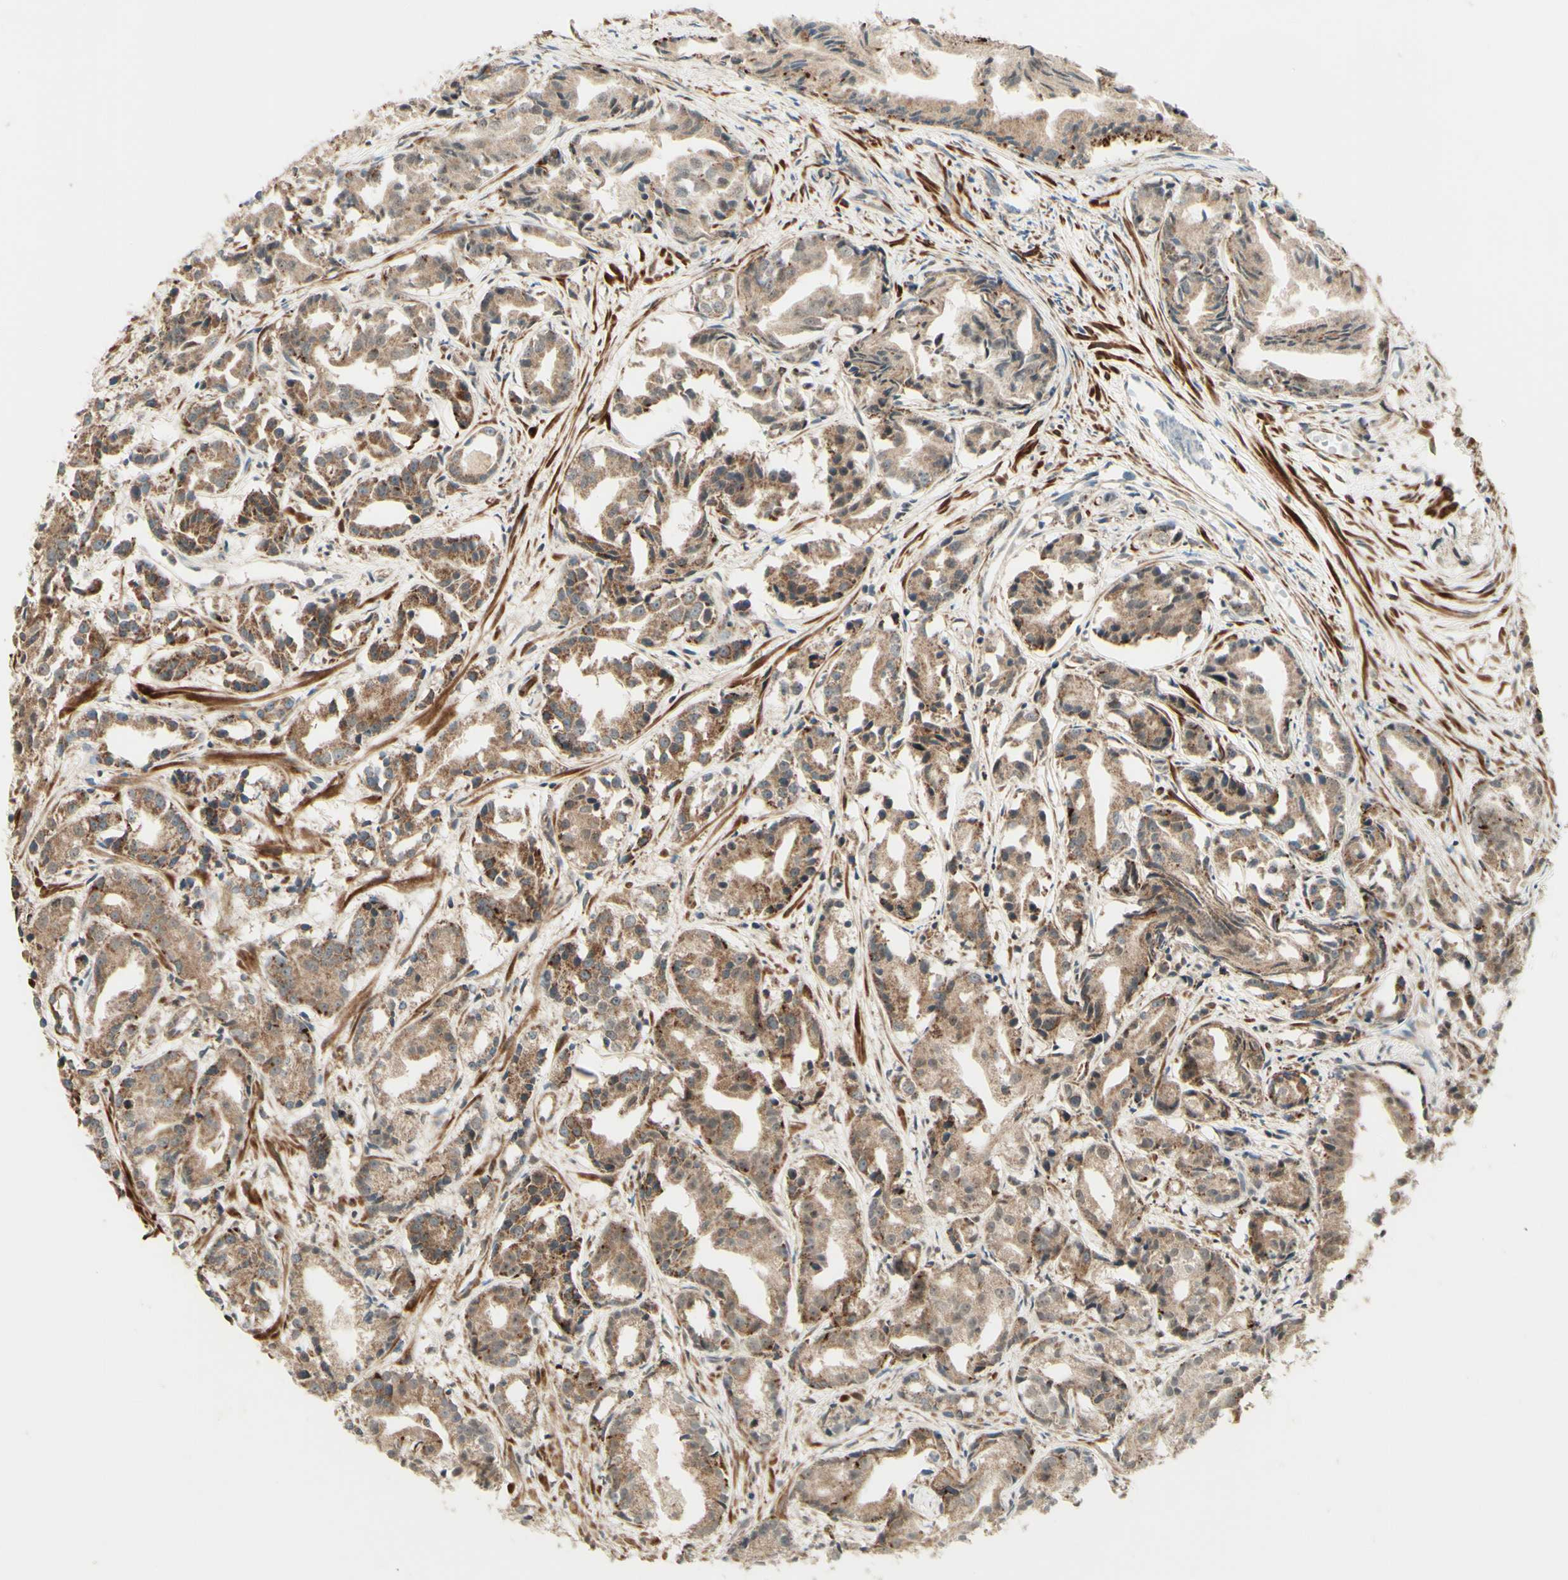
{"staining": {"intensity": "weak", "quantity": ">75%", "location": "cytoplasmic/membranous"}, "tissue": "prostate cancer", "cell_type": "Tumor cells", "image_type": "cancer", "snomed": [{"axis": "morphology", "description": "Adenocarcinoma, Low grade"}, {"axis": "topography", "description": "Prostate"}], "caption": "IHC photomicrograph of neoplastic tissue: human prostate adenocarcinoma (low-grade) stained using immunohistochemistry (IHC) demonstrates low levels of weak protein expression localized specifically in the cytoplasmic/membranous of tumor cells, appearing as a cytoplasmic/membranous brown color.", "gene": "DHRS3", "patient": {"sex": "male", "age": 72}}